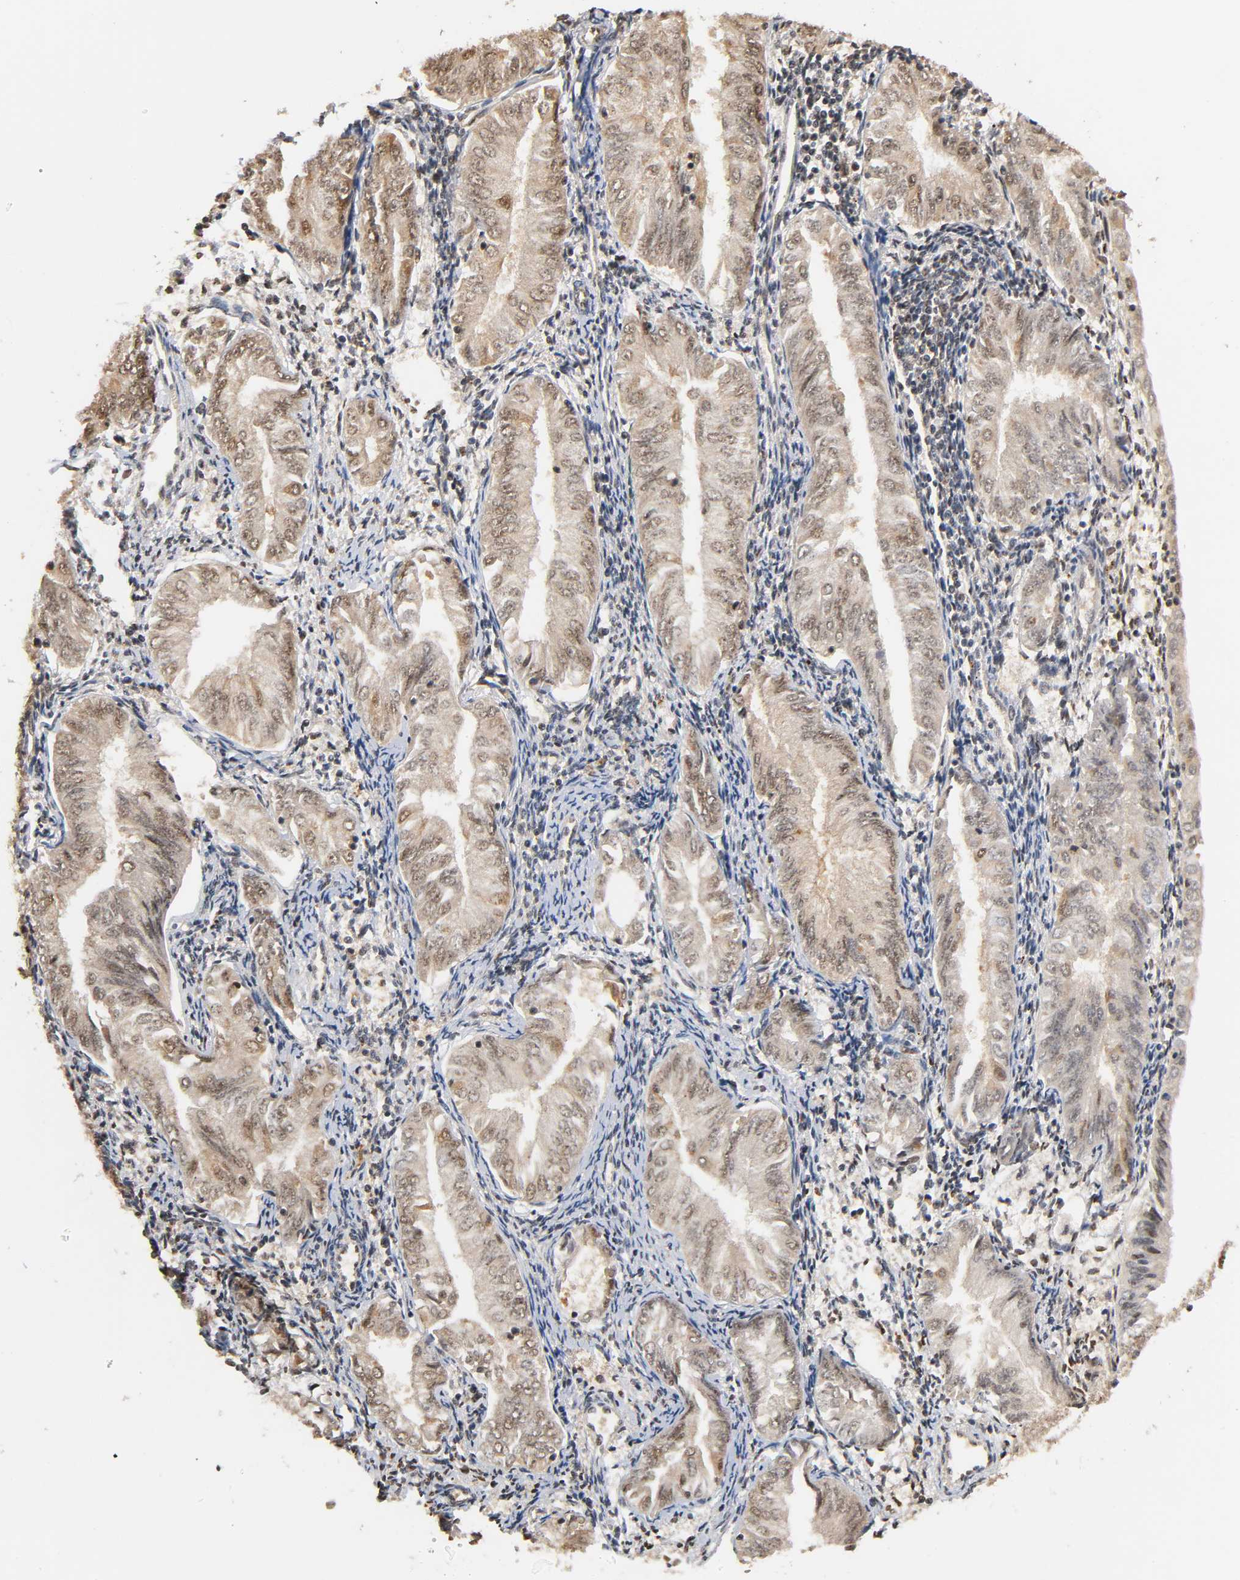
{"staining": {"intensity": "weak", "quantity": "25%-75%", "location": "cytoplasmic/membranous,nuclear"}, "tissue": "endometrial cancer", "cell_type": "Tumor cells", "image_type": "cancer", "snomed": [{"axis": "morphology", "description": "Adenocarcinoma, NOS"}, {"axis": "topography", "description": "Endometrium"}], "caption": "Immunohistochemistry (IHC) of adenocarcinoma (endometrial) reveals low levels of weak cytoplasmic/membranous and nuclear positivity in approximately 25%-75% of tumor cells.", "gene": "UBC", "patient": {"sex": "female", "age": 53}}